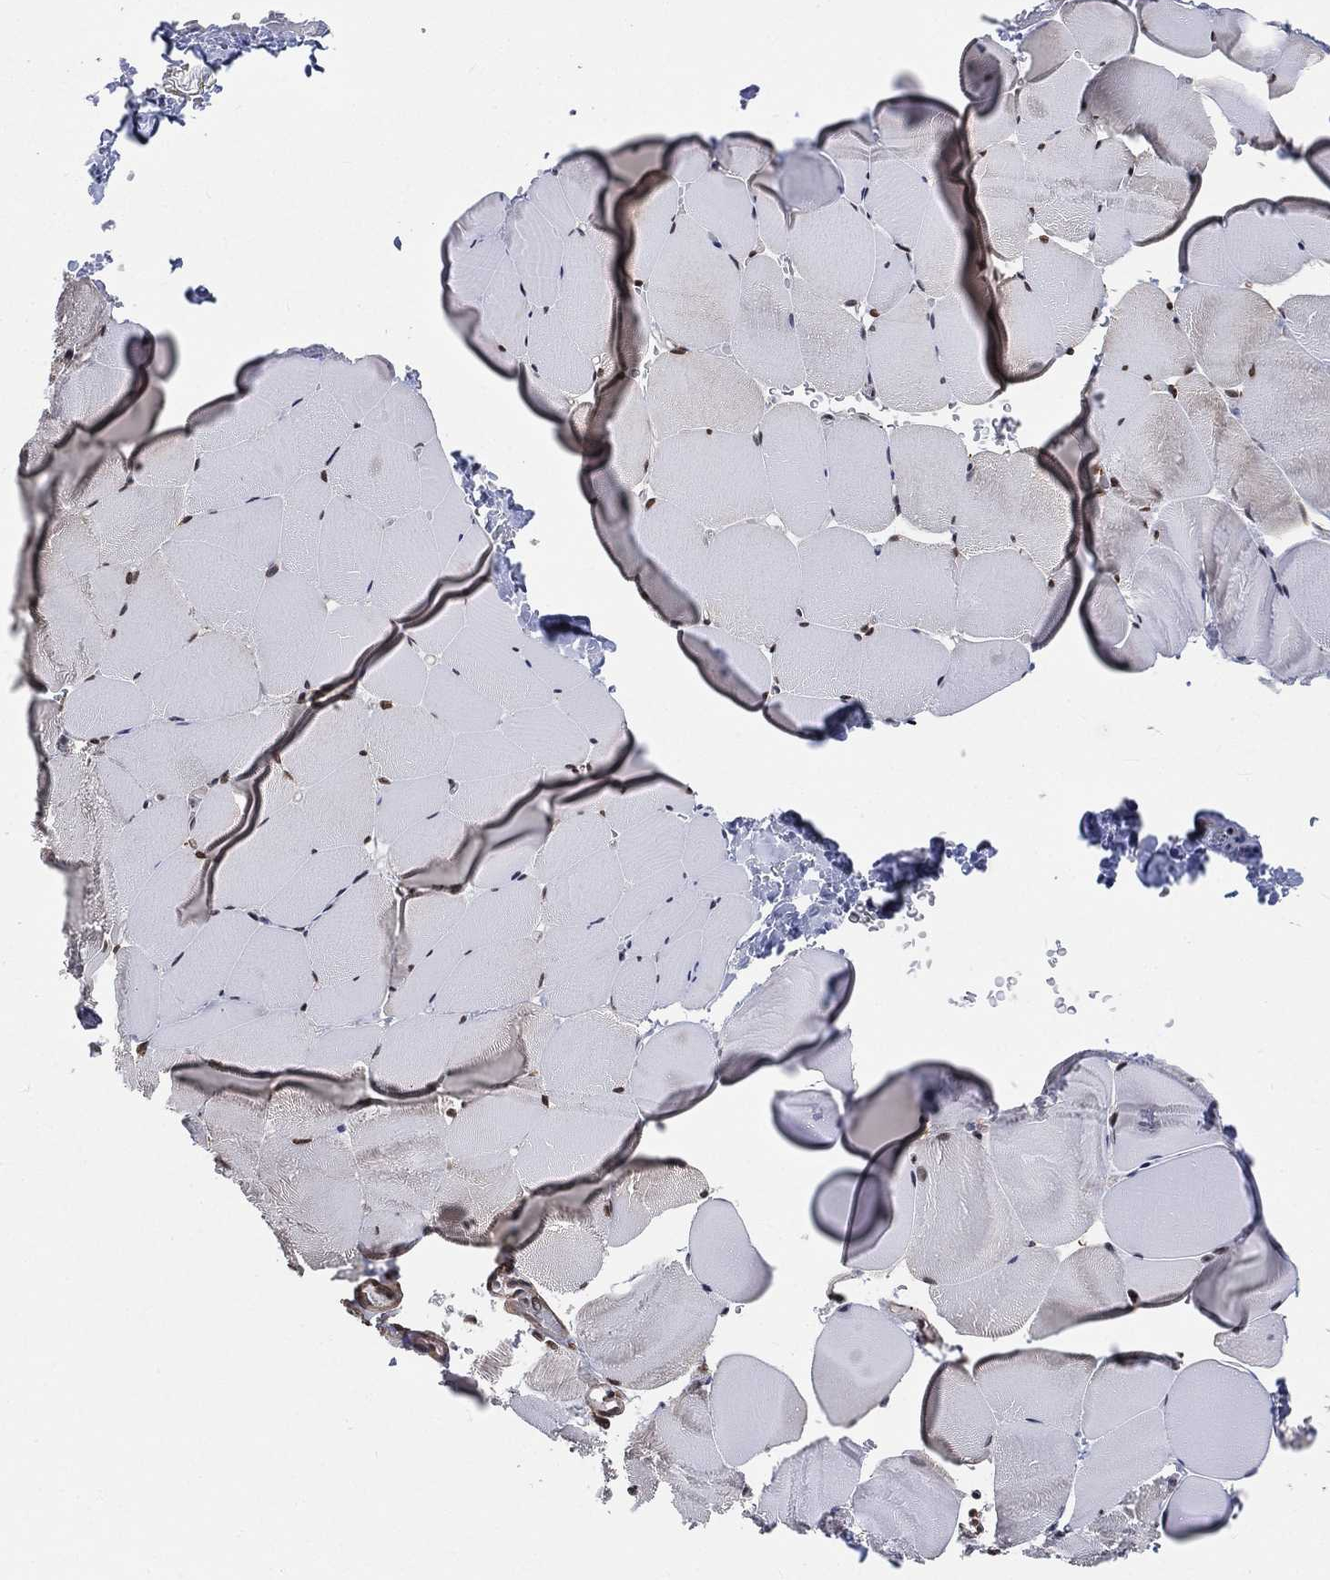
{"staining": {"intensity": "moderate", "quantity": "25%-75%", "location": "nuclear"}, "tissue": "skeletal muscle", "cell_type": "Myocytes", "image_type": "normal", "snomed": [{"axis": "morphology", "description": "Normal tissue, NOS"}, {"axis": "topography", "description": "Skeletal muscle"}], "caption": "A medium amount of moderate nuclear expression is present in about 25%-75% of myocytes in unremarkable skeletal muscle.", "gene": "RSRC2", "patient": {"sex": "female", "age": 37}}